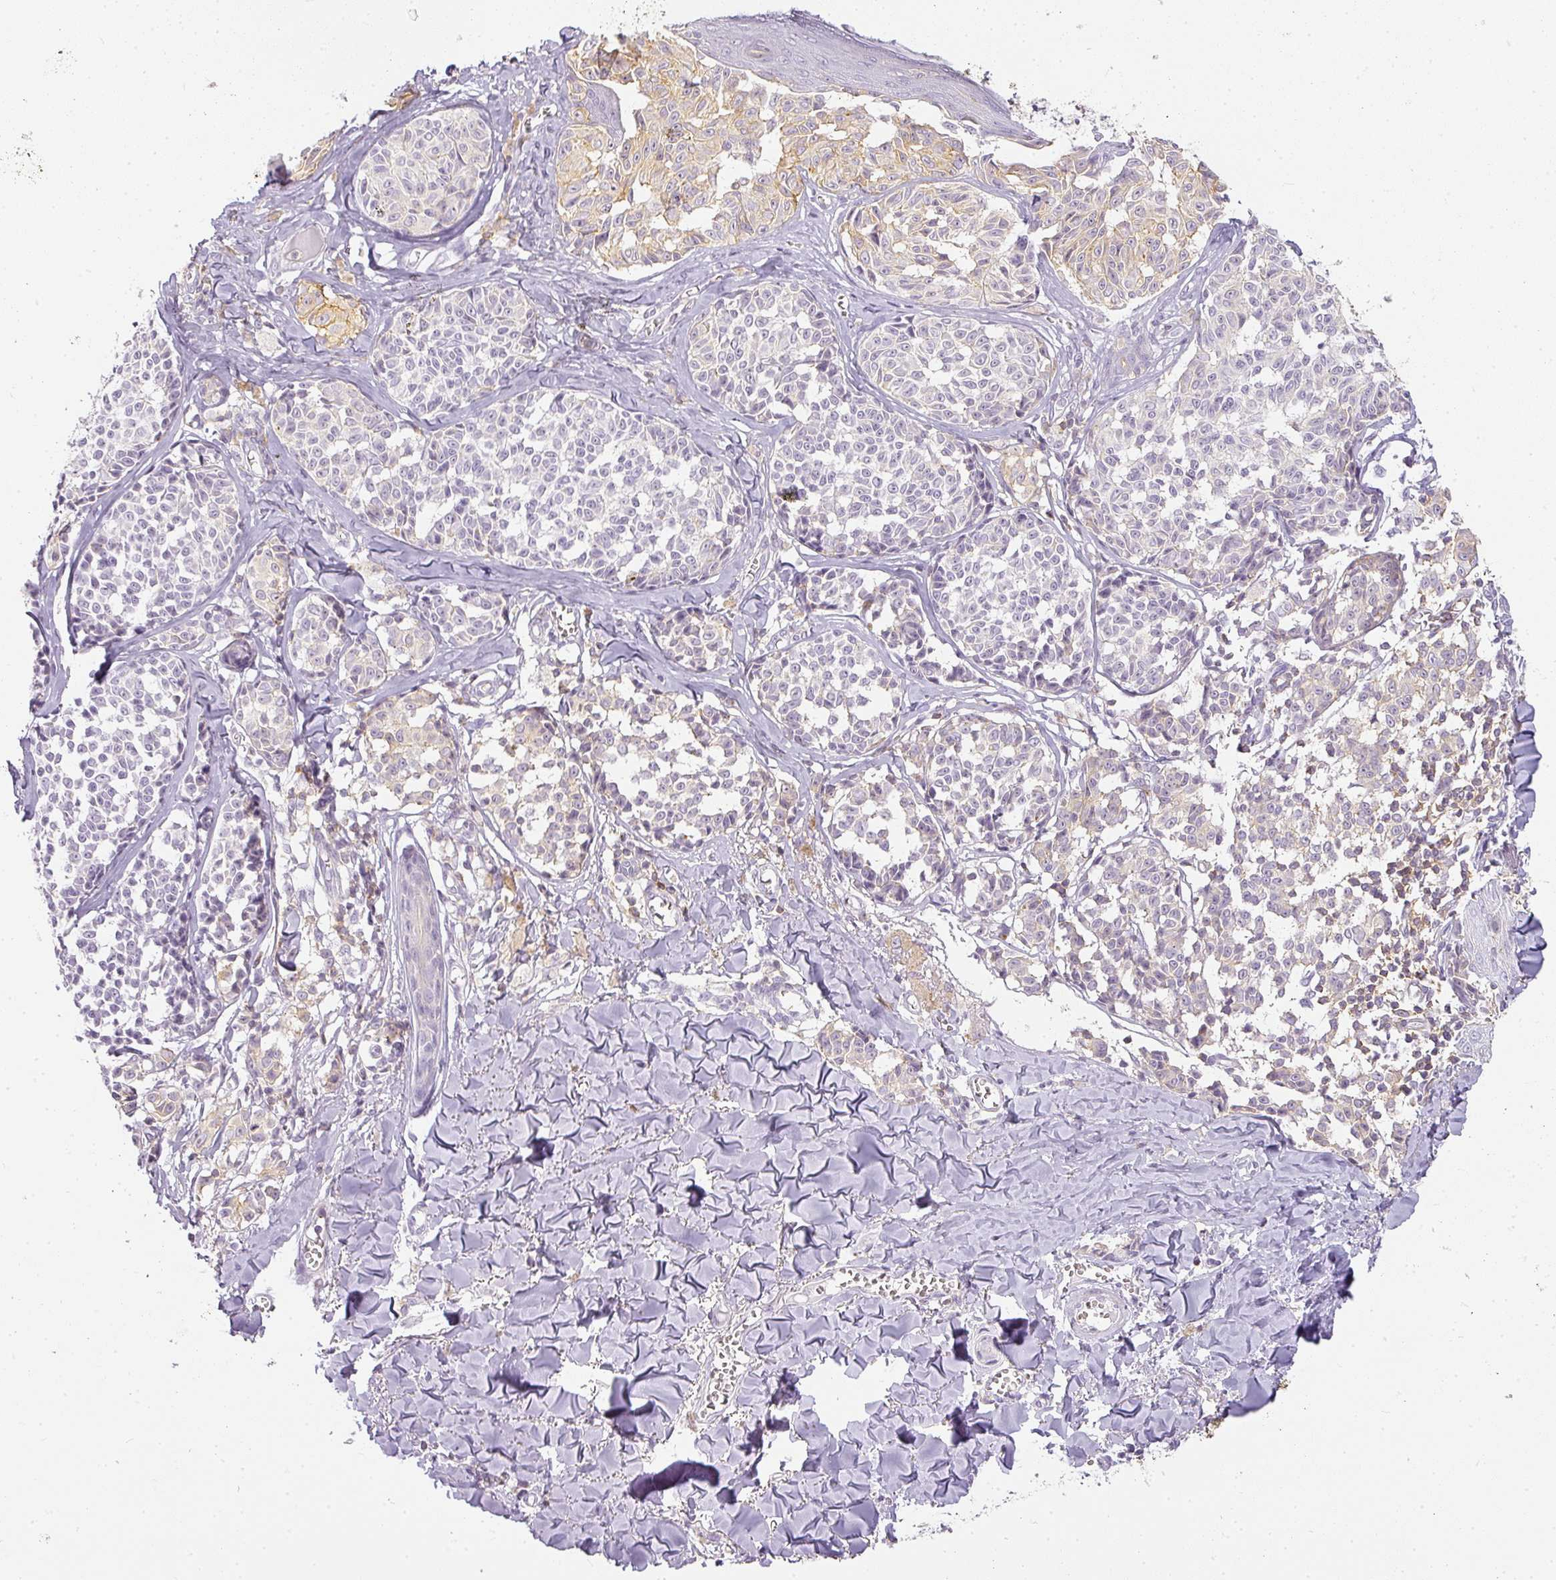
{"staining": {"intensity": "negative", "quantity": "none", "location": "none"}, "tissue": "melanoma", "cell_type": "Tumor cells", "image_type": "cancer", "snomed": [{"axis": "morphology", "description": "Malignant melanoma, NOS"}, {"axis": "topography", "description": "Skin"}], "caption": "Immunohistochemistry (IHC) of melanoma exhibits no staining in tumor cells.", "gene": "TMEM42", "patient": {"sex": "female", "age": 43}}